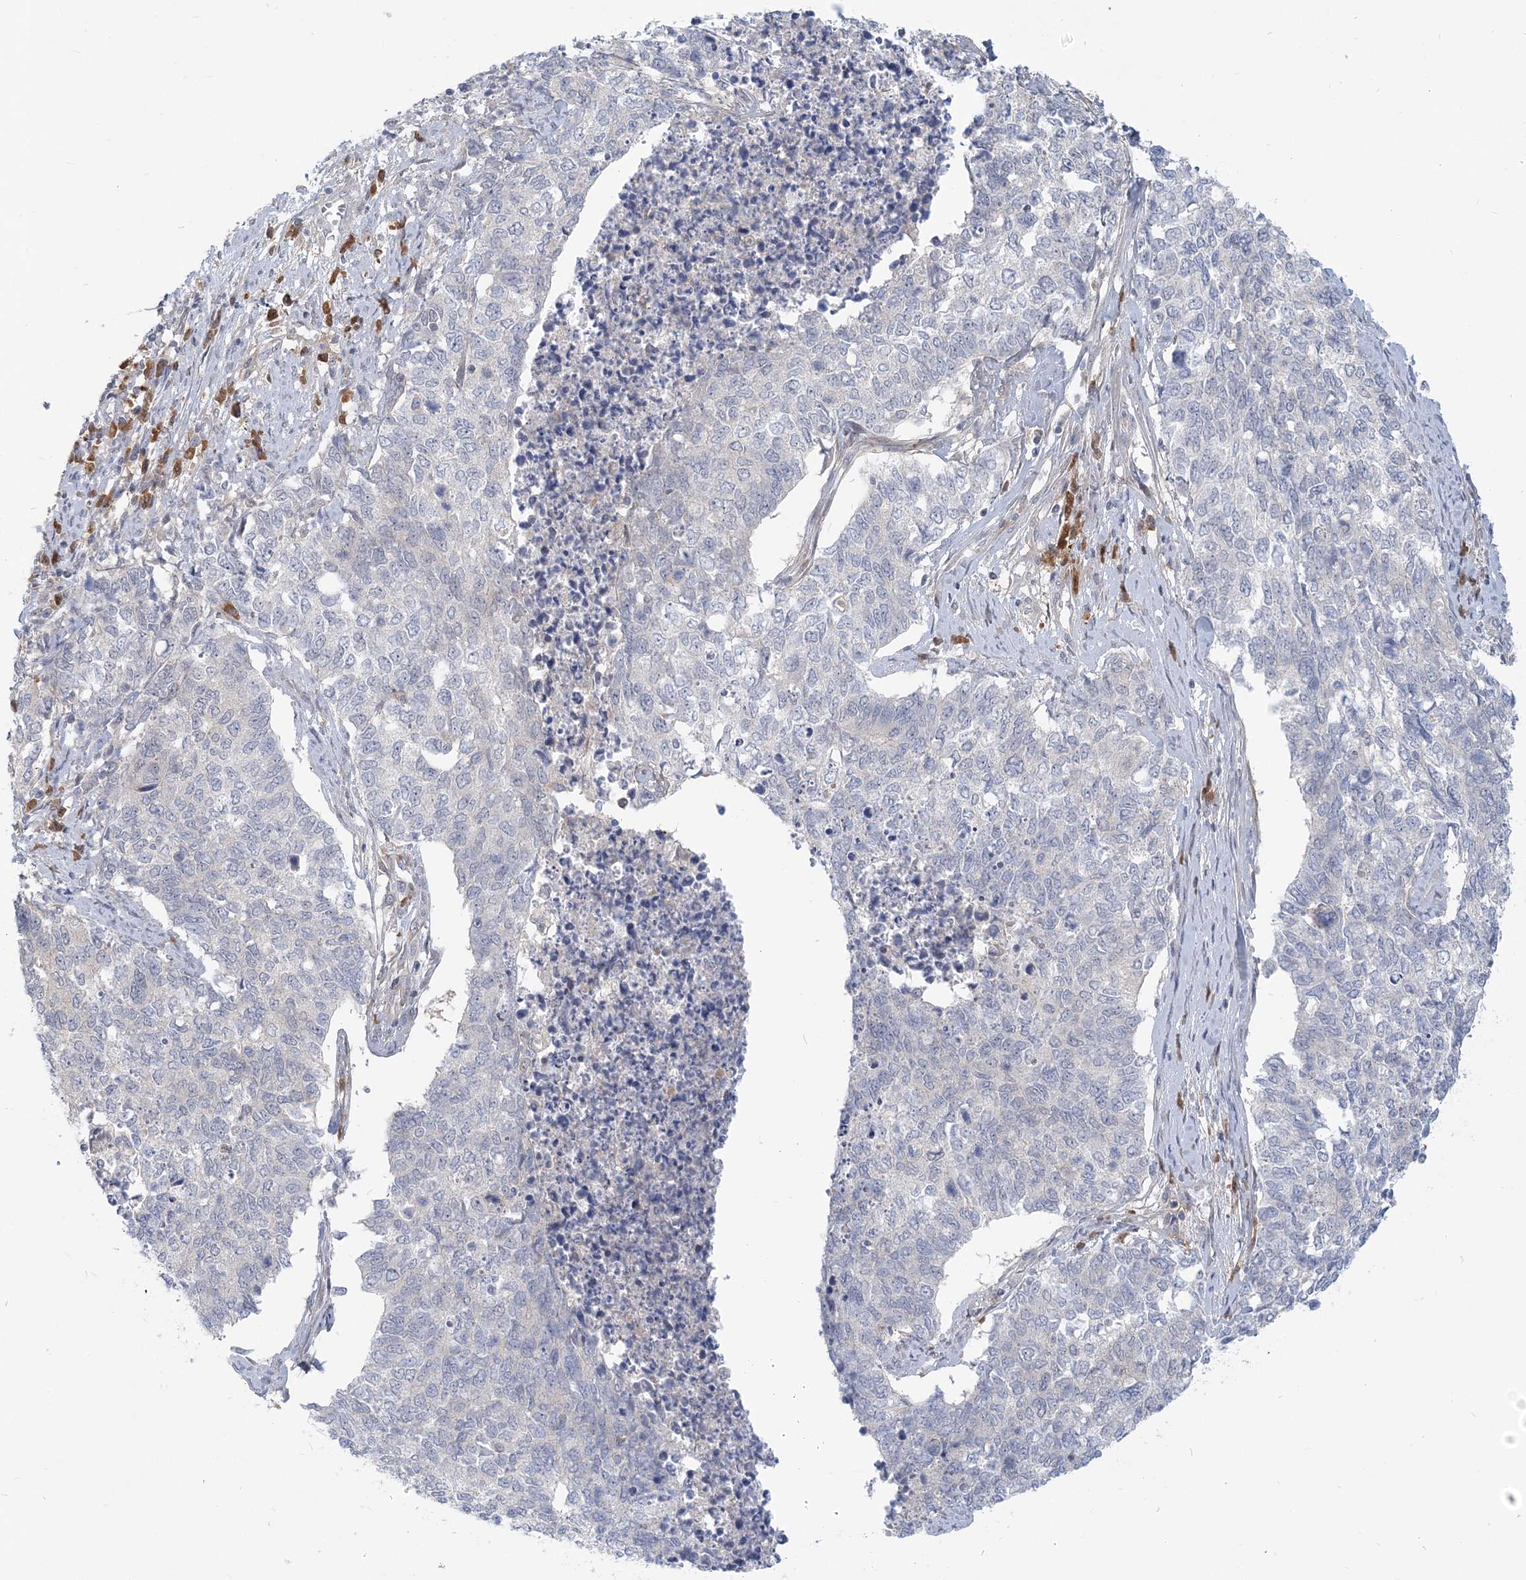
{"staining": {"intensity": "negative", "quantity": "none", "location": "none"}, "tissue": "cervical cancer", "cell_type": "Tumor cells", "image_type": "cancer", "snomed": [{"axis": "morphology", "description": "Squamous cell carcinoma, NOS"}, {"axis": "topography", "description": "Cervix"}], "caption": "Tumor cells show no significant positivity in cervical cancer. (DAB IHC visualized using brightfield microscopy, high magnification).", "gene": "GMPPA", "patient": {"sex": "female", "age": 63}}